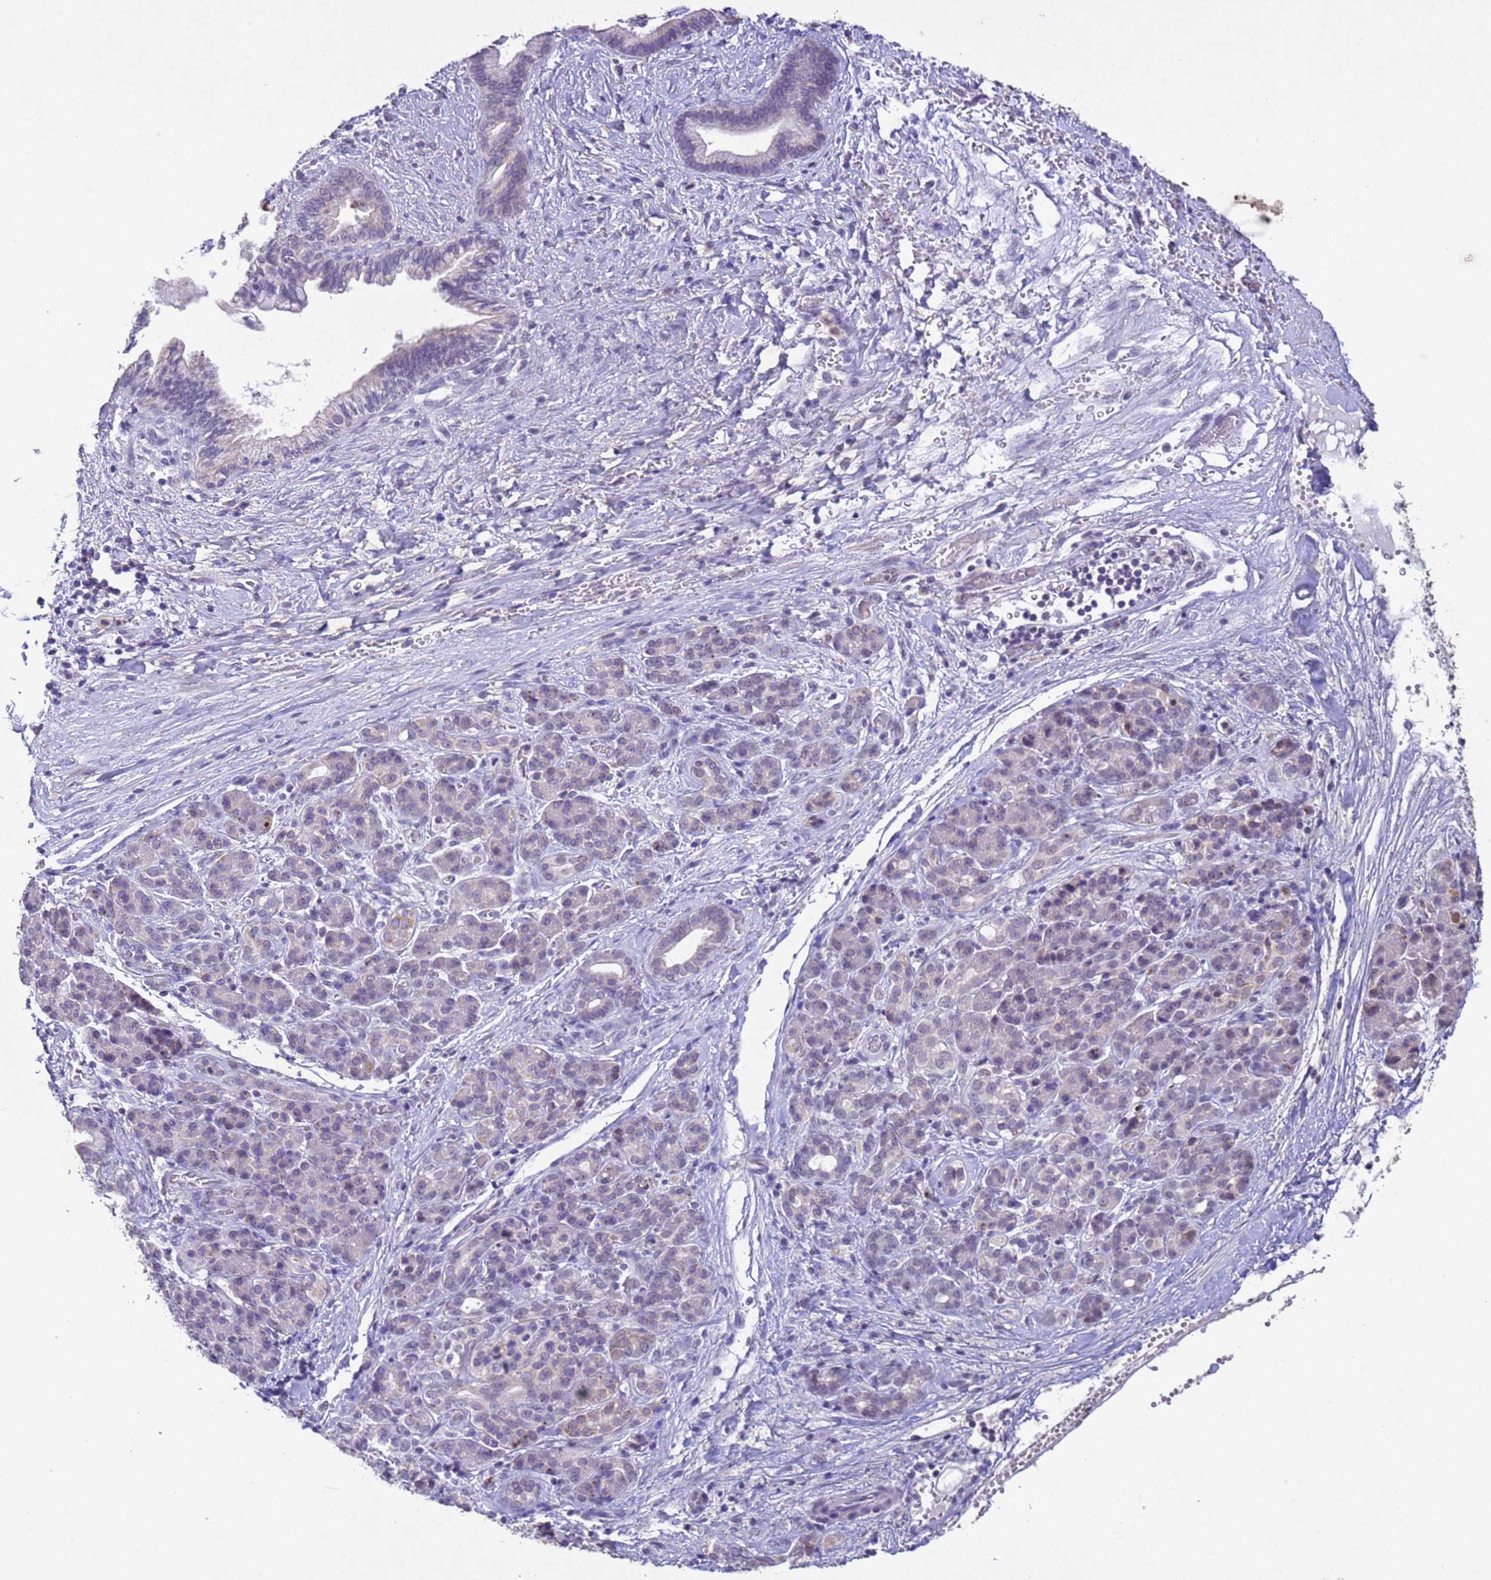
{"staining": {"intensity": "negative", "quantity": "none", "location": "none"}, "tissue": "pancreatic cancer", "cell_type": "Tumor cells", "image_type": "cancer", "snomed": [{"axis": "morphology", "description": "Adenocarcinoma, NOS"}, {"axis": "topography", "description": "Pancreas"}], "caption": "IHC histopathology image of human pancreatic cancer stained for a protein (brown), which demonstrates no expression in tumor cells.", "gene": "NLRP11", "patient": {"sex": "male", "age": 59}}